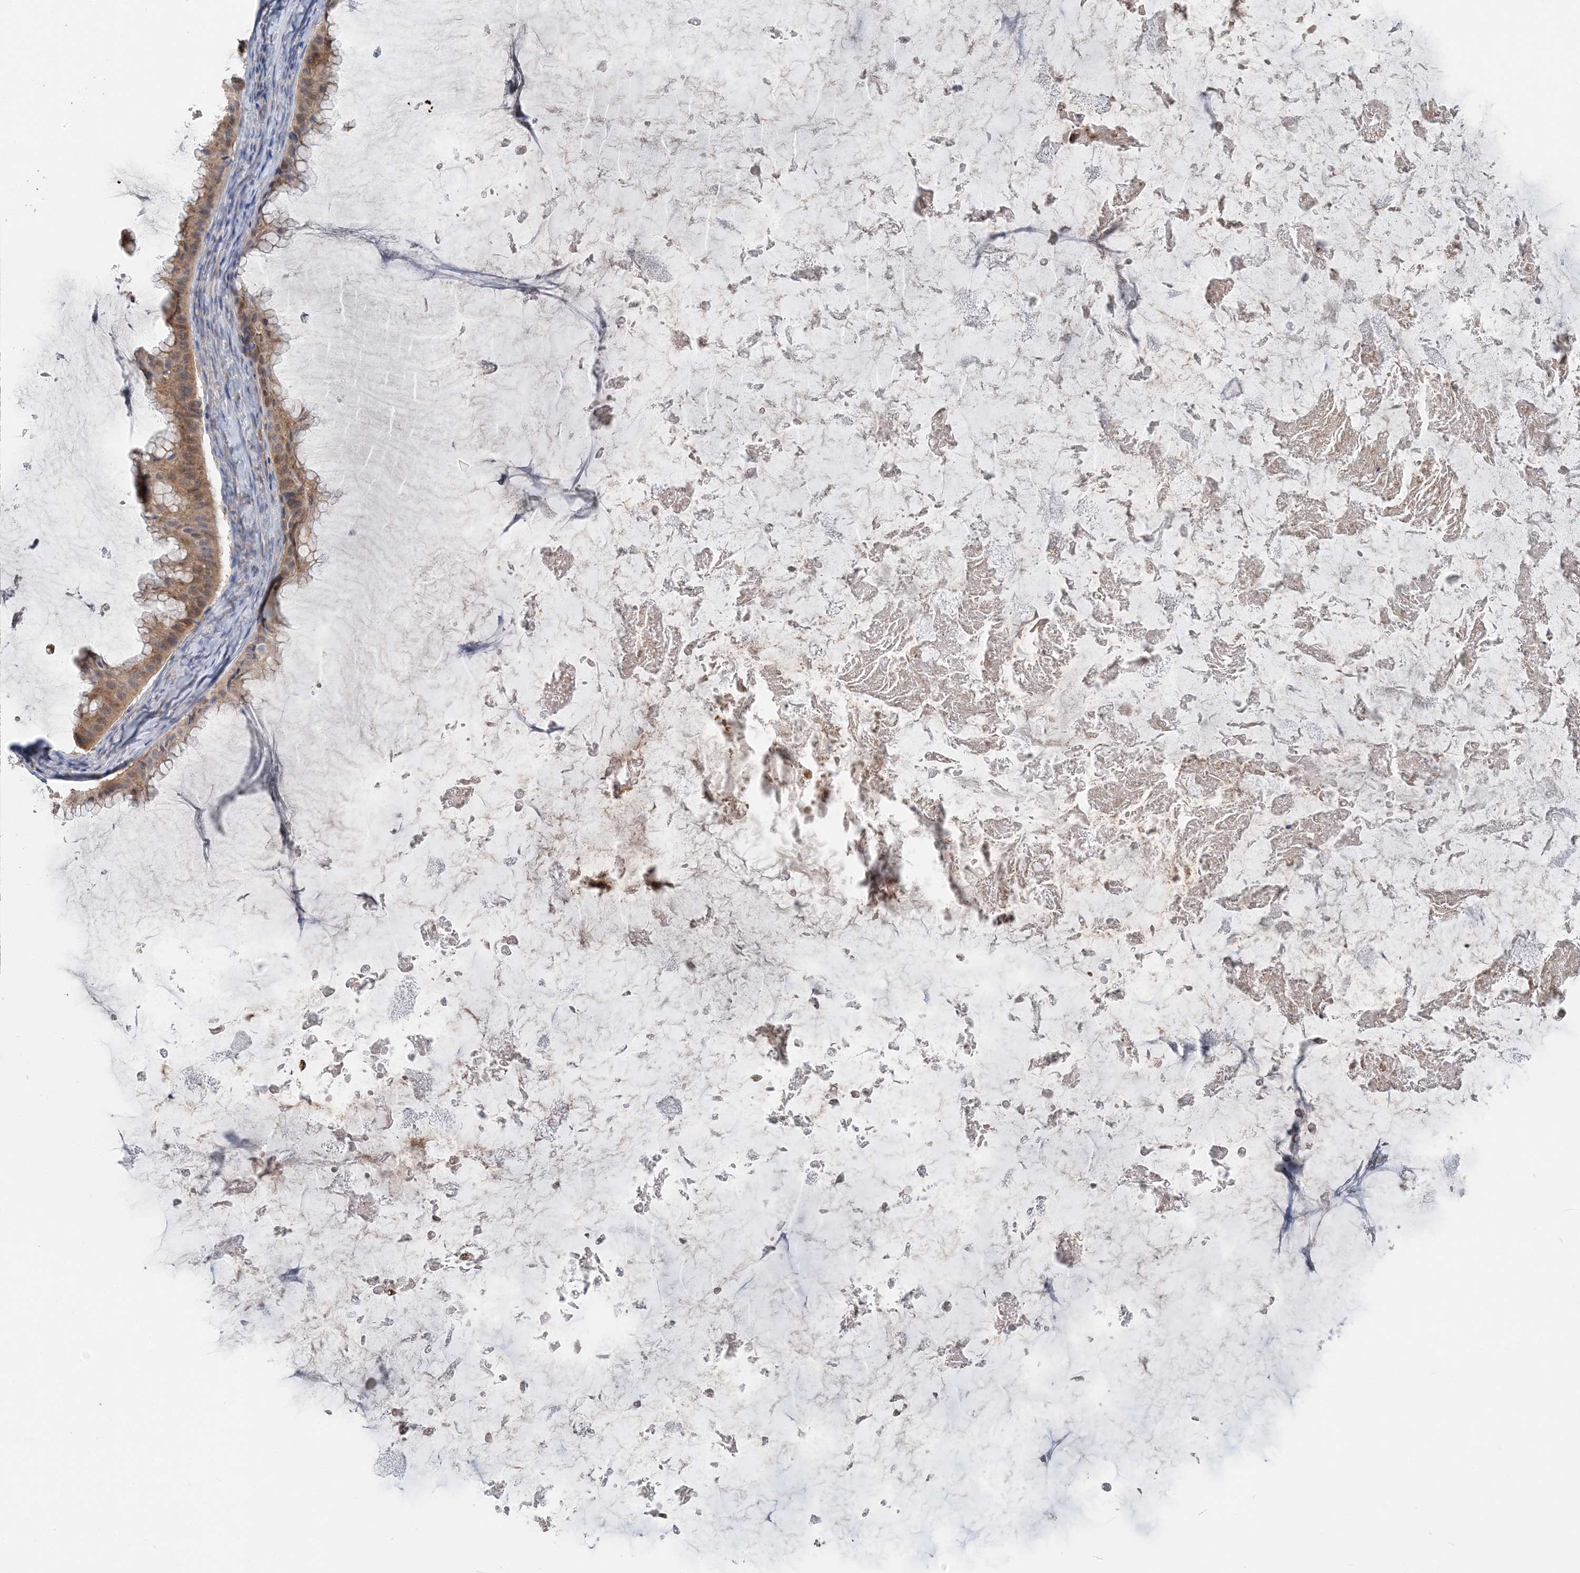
{"staining": {"intensity": "moderate", "quantity": ">75%", "location": "cytoplasmic/membranous"}, "tissue": "ovarian cancer", "cell_type": "Tumor cells", "image_type": "cancer", "snomed": [{"axis": "morphology", "description": "Cystadenocarcinoma, mucinous, NOS"}, {"axis": "topography", "description": "Ovary"}], "caption": "Approximately >75% of tumor cells in human ovarian mucinous cystadenocarcinoma exhibit moderate cytoplasmic/membranous protein staining as visualized by brown immunohistochemical staining.", "gene": "SPRY2", "patient": {"sex": "female", "age": 61}}